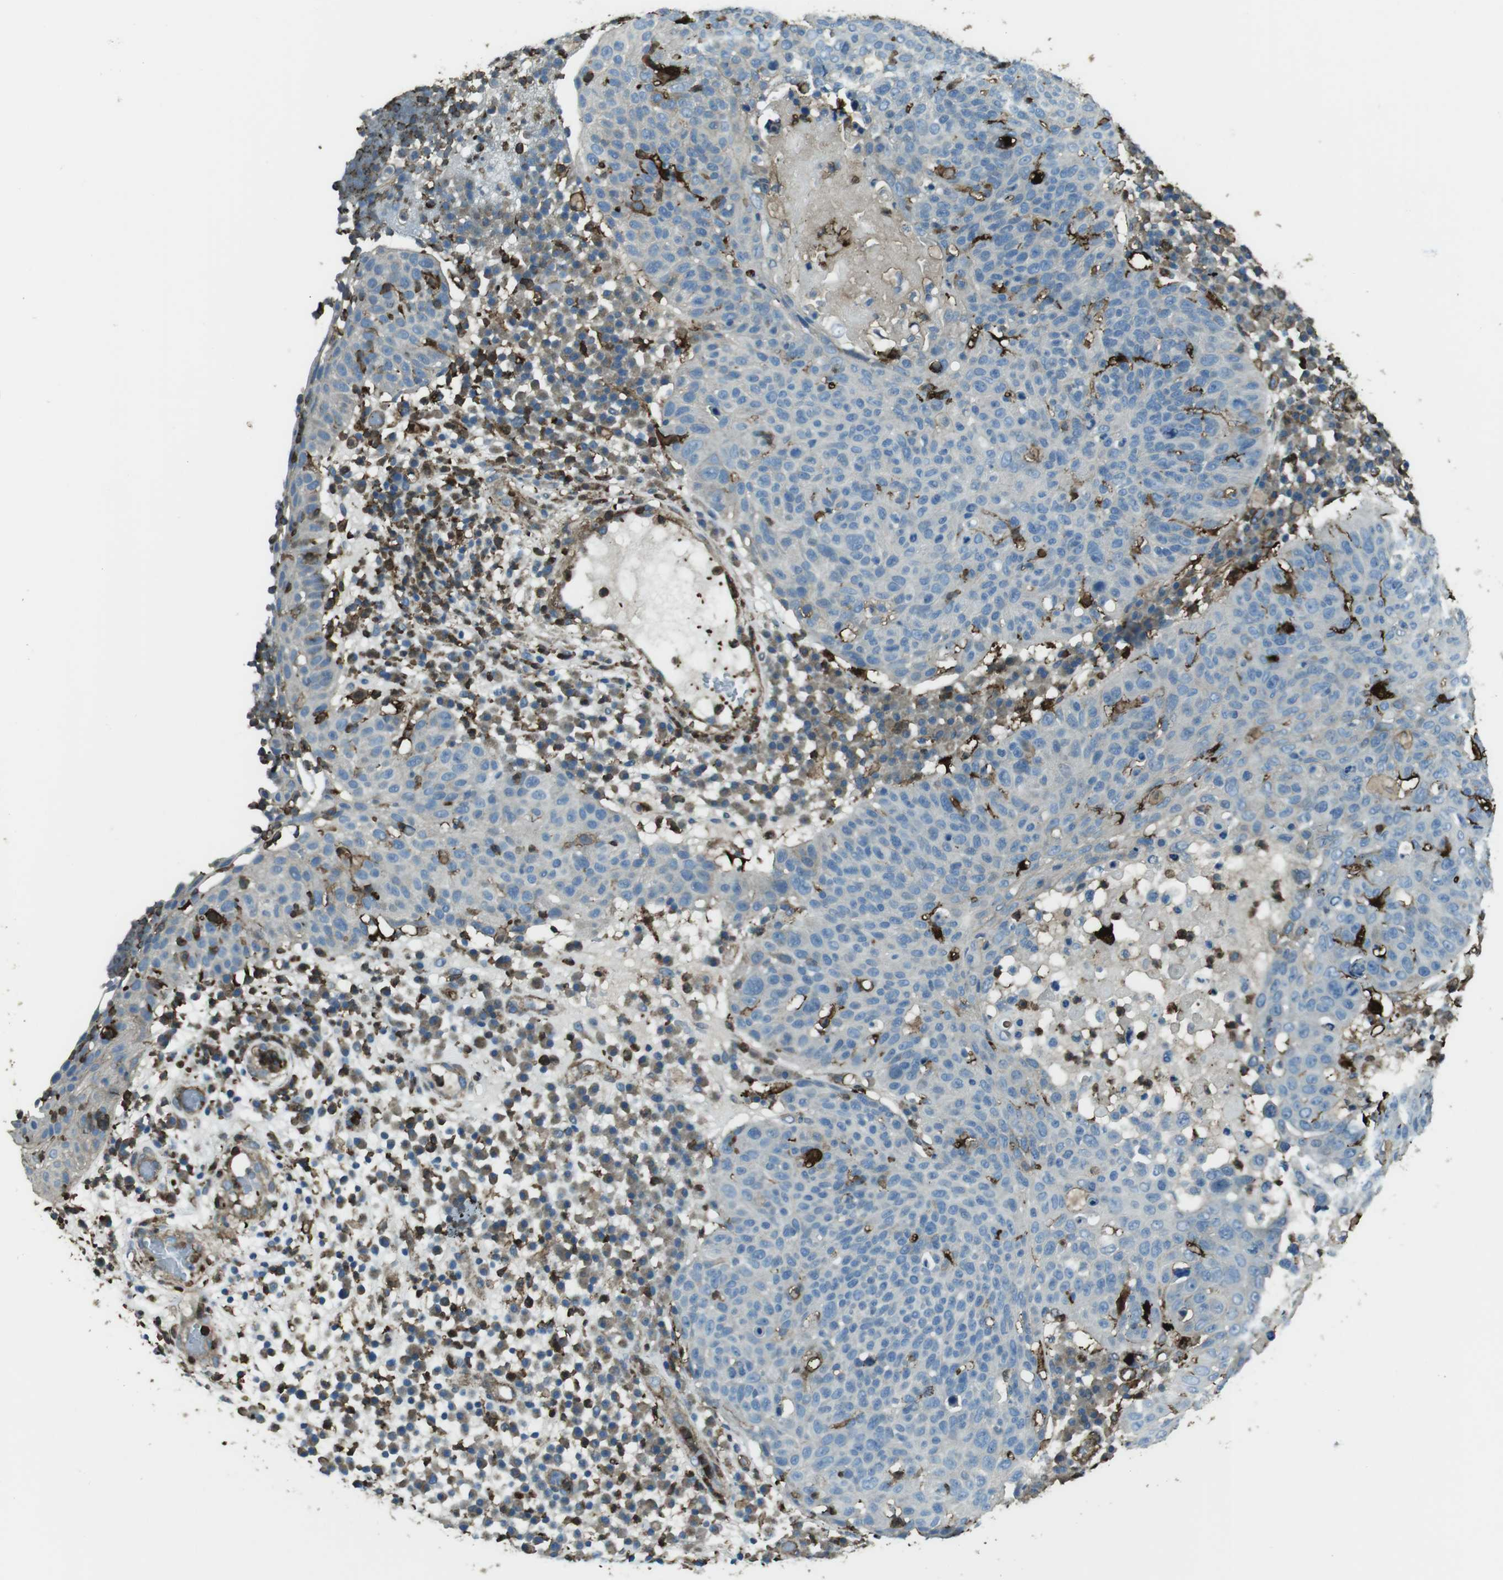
{"staining": {"intensity": "moderate", "quantity": "<25%", "location": "cytoplasmic/membranous"}, "tissue": "skin cancer", "cell_type": "Tumor cells", "image_type": "cancer", "snomed": [{"axis": "morphology", "description": "Squamous cell carcinoma in situ, NOS"}, {"axis": "morphology", "description": "Squamous cell carcinoma, NOS"}, {"axis": "topography", "description": "Skin"}], "caption": "This is a photomicrograph of immunohistochemistry (IHC) staining of skin squamous cell carcinoma, which shows moderate expression in the cytoplasmic/membranous of tumor cells.", "gene": "SFT2D1", "patient": {"sex": "male", "age": 93}}